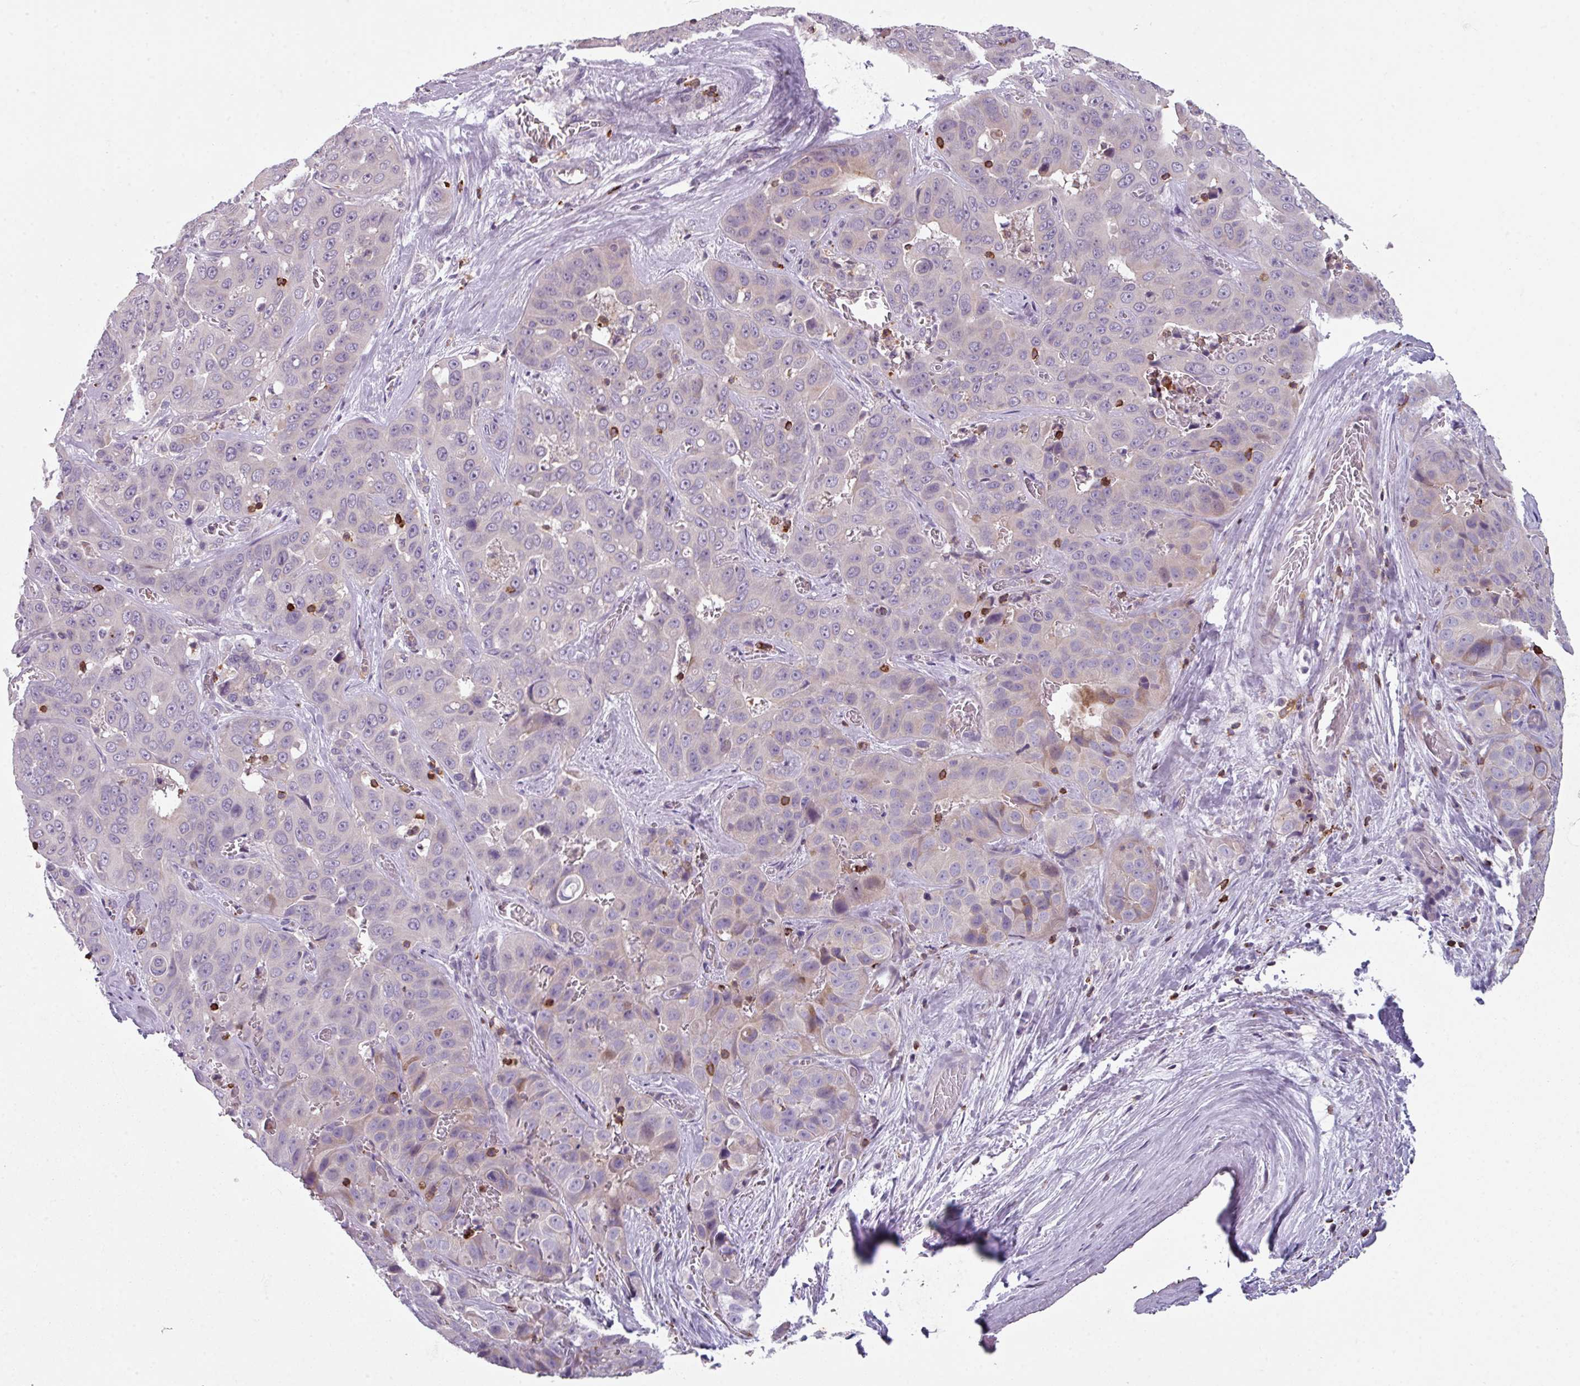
{"staining": {"intensity": "negative", "quantity": "none", "location": "none"}, "tissue": "liver cancer", "cell_type": "Tumor cells", "image_type": "cancer", "snomed": [{"axis": "morphology", "description": "Cholangiocarcinoma"}, {"axis": "topography", "description": "Liver"}], "caption": "IHC of liver cancer (cholangiocarcinoma) demonstrates no staining in tumor cells.", "gene": "NEDD9", "patient": {"sex": "female", "age": 52}}